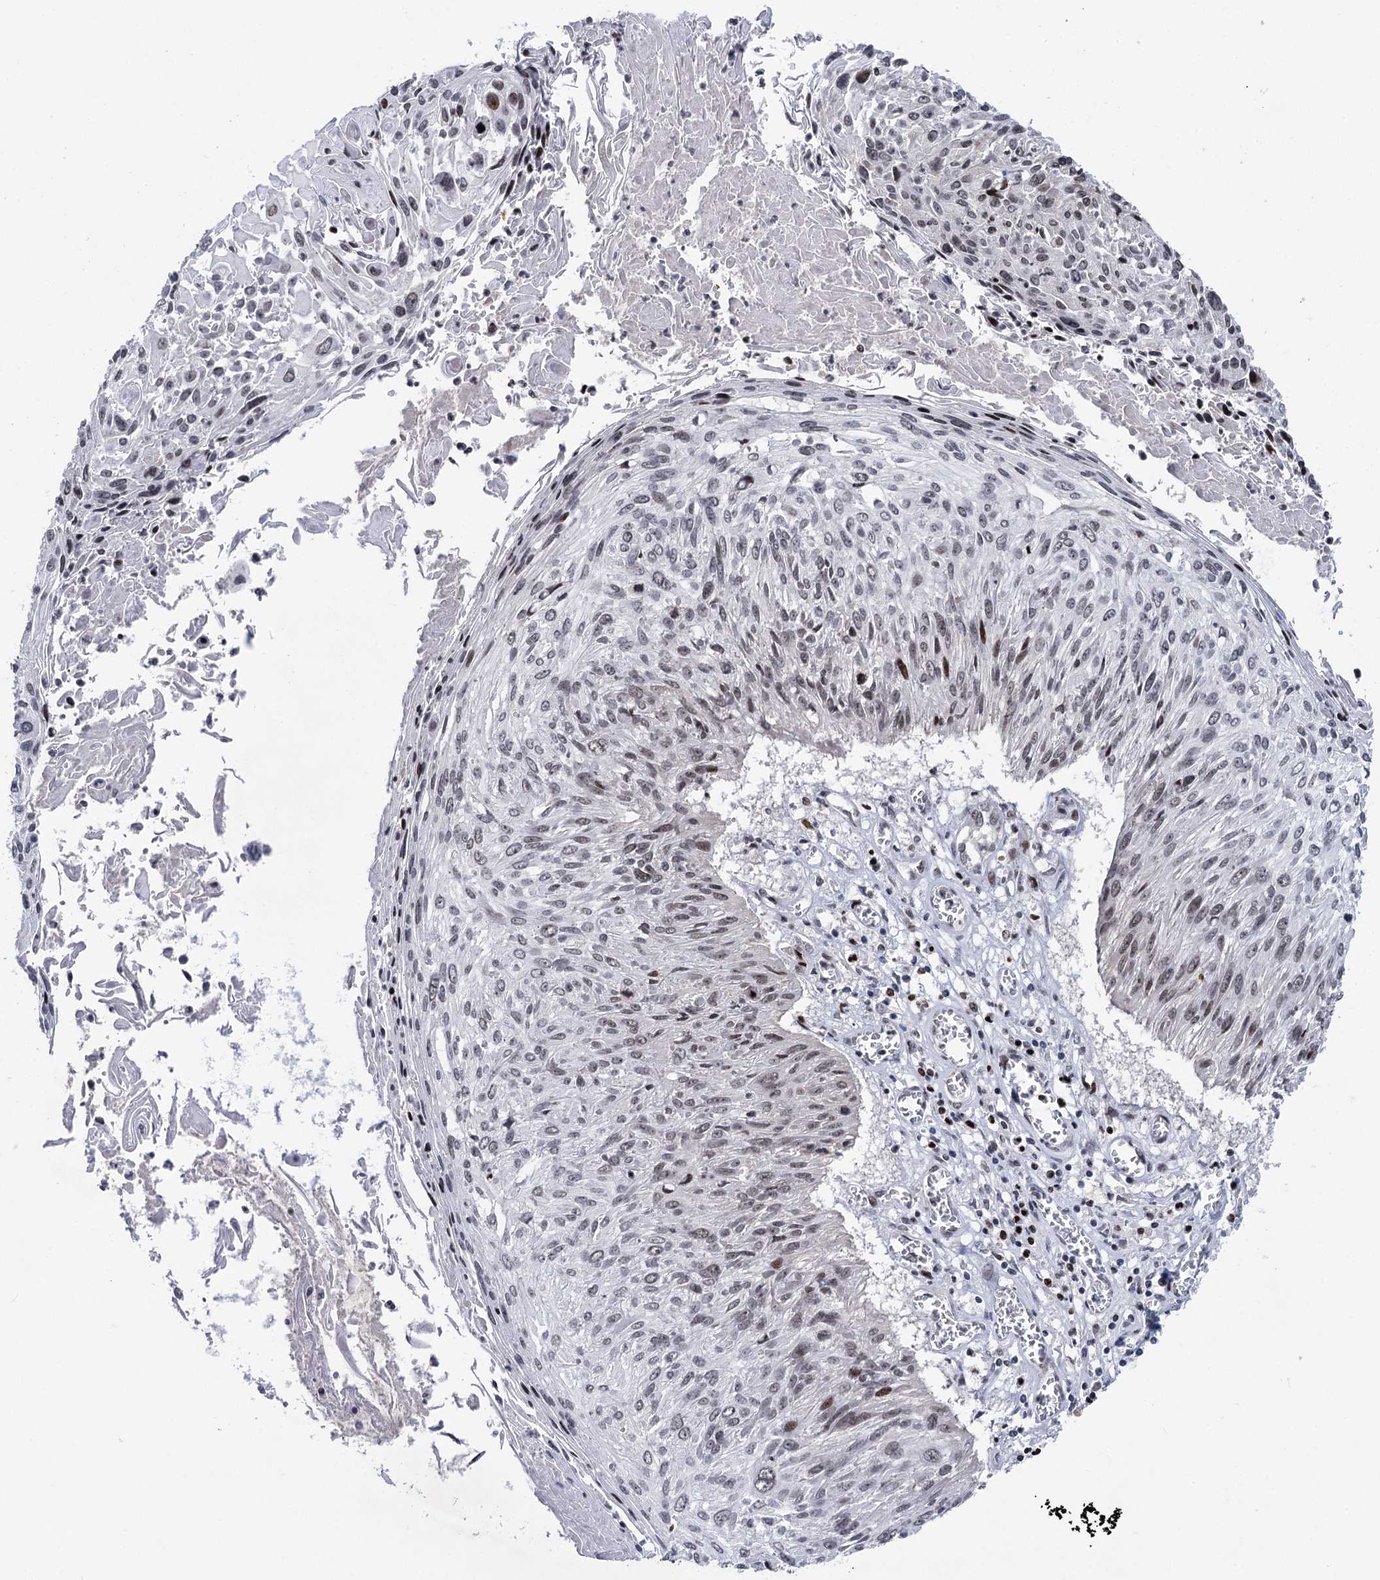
{"staining": {"intensity": "weak", "quantity": "<25%", "location": "nuclear"}, "tissue": "cervical cancer", "cell_type": "Tumor cells", "image_type": "cancer", "snomed": [{"axis": "morphology", "description": "Squamous cell carcinoma, NOS"}, {"axis": "topography", "description": "Cervix"}], "caption": "IHC photomicrograph of squamous cell carcinoma (cervical) stained for a protein (brown), which exhibits no staining in tumor cells. (DAB (3,3'-diaminobenzidine) immunohistochemistry visualized using brightfield microscopy, high magnification).", "gene": "ZCCHC10", "patient": {"sex": "female", "age": 51}}